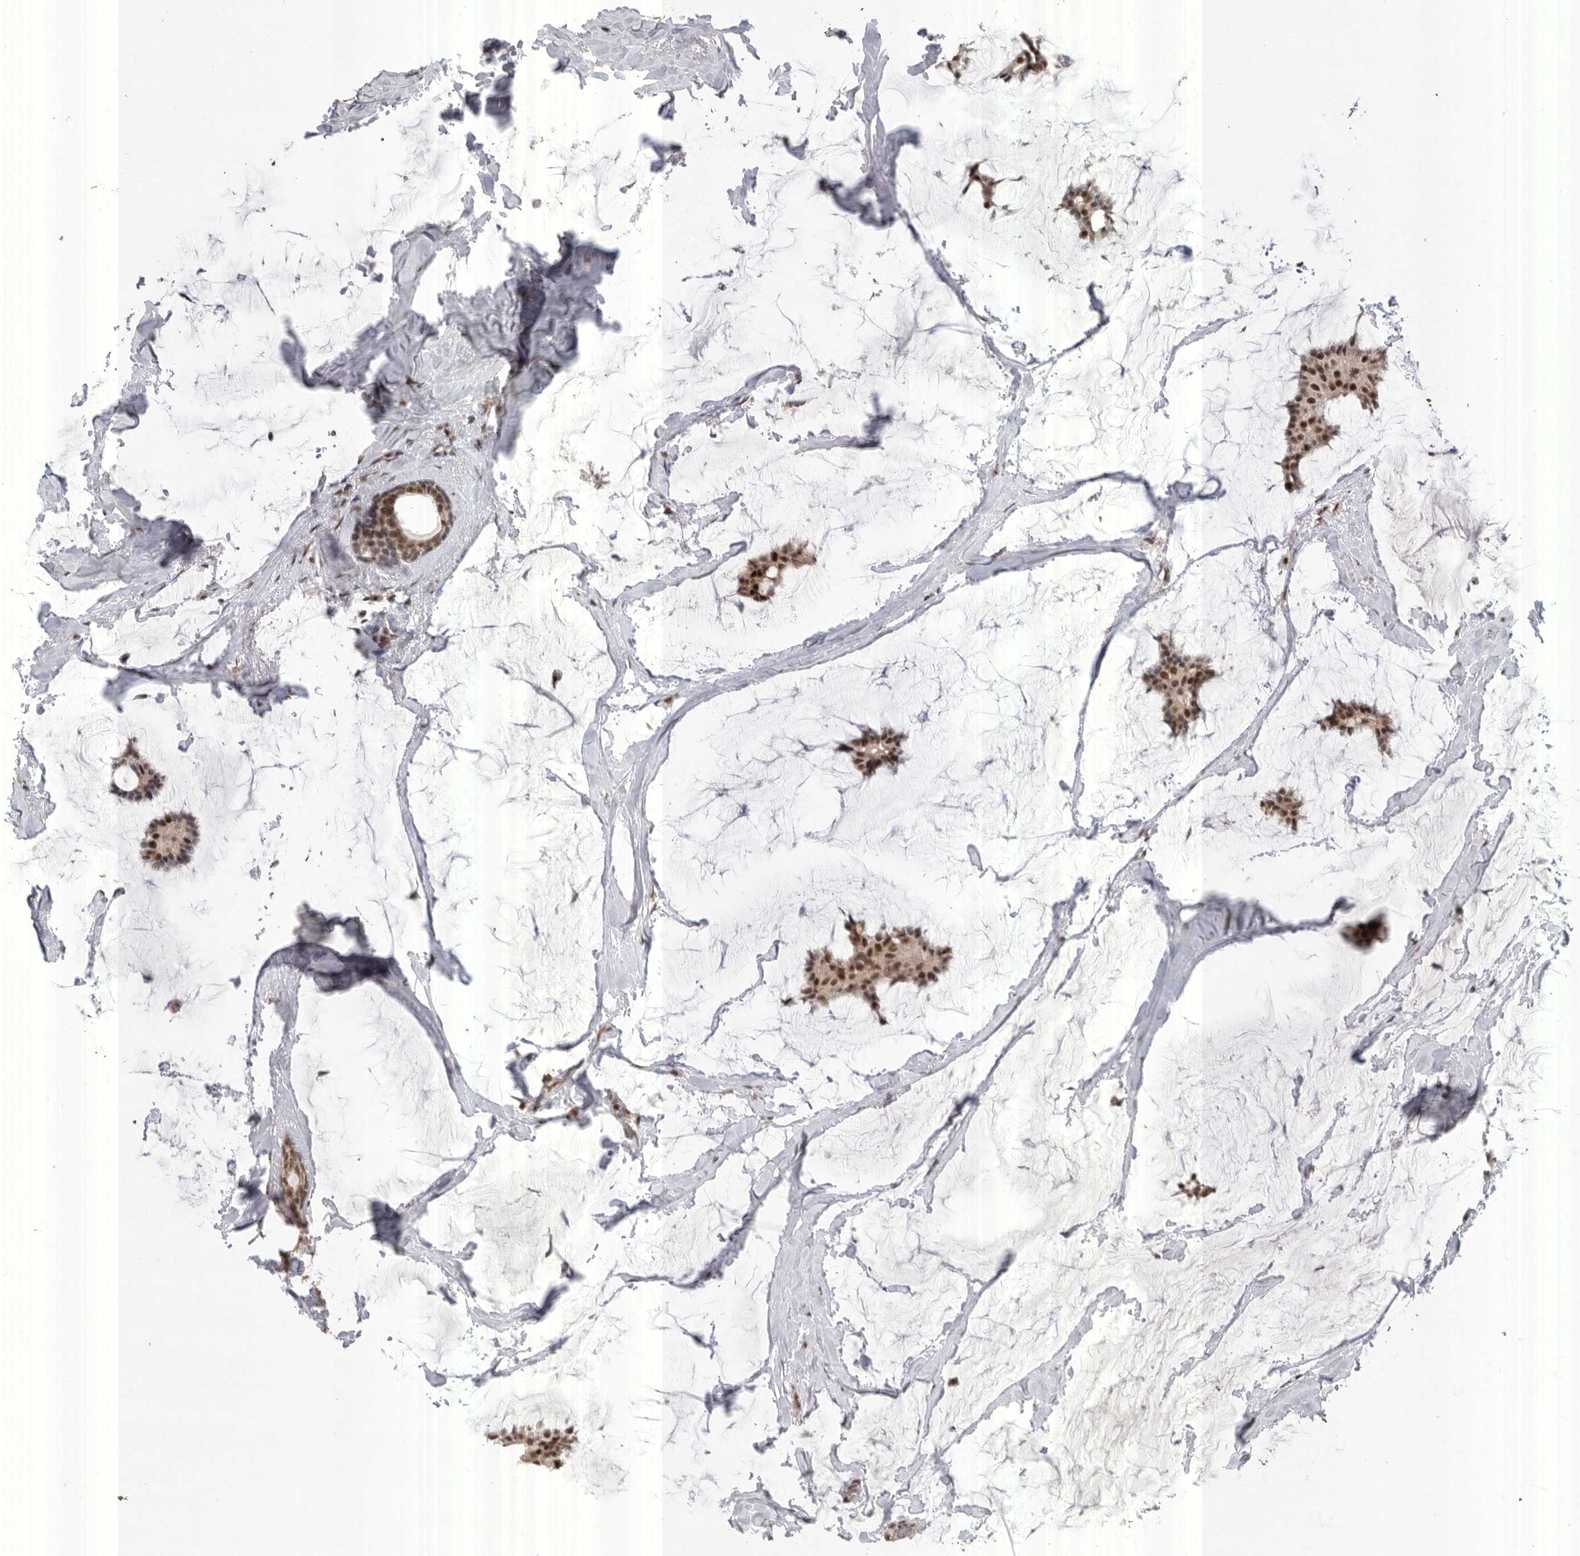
{"staining": {"intensity": "strong", "quantity": ">75%", "location": "nuclear"}, "tissue": "breast cancer", "cell_type": "Tumor cells", "image_type": "cancer", "snomed": [{"axis": "morphology", "description": "Duct carcinoma"}, {"axis": "topography", "description": "Breast"}], "caption": "Breast cancer (intraductal carcinoma) stained with a brown dye reveals strong nuclear positive expression in about >75% of tumor cells.", "gene": "PPP1R10", "patient": {"sex": "female", "age": 93}}